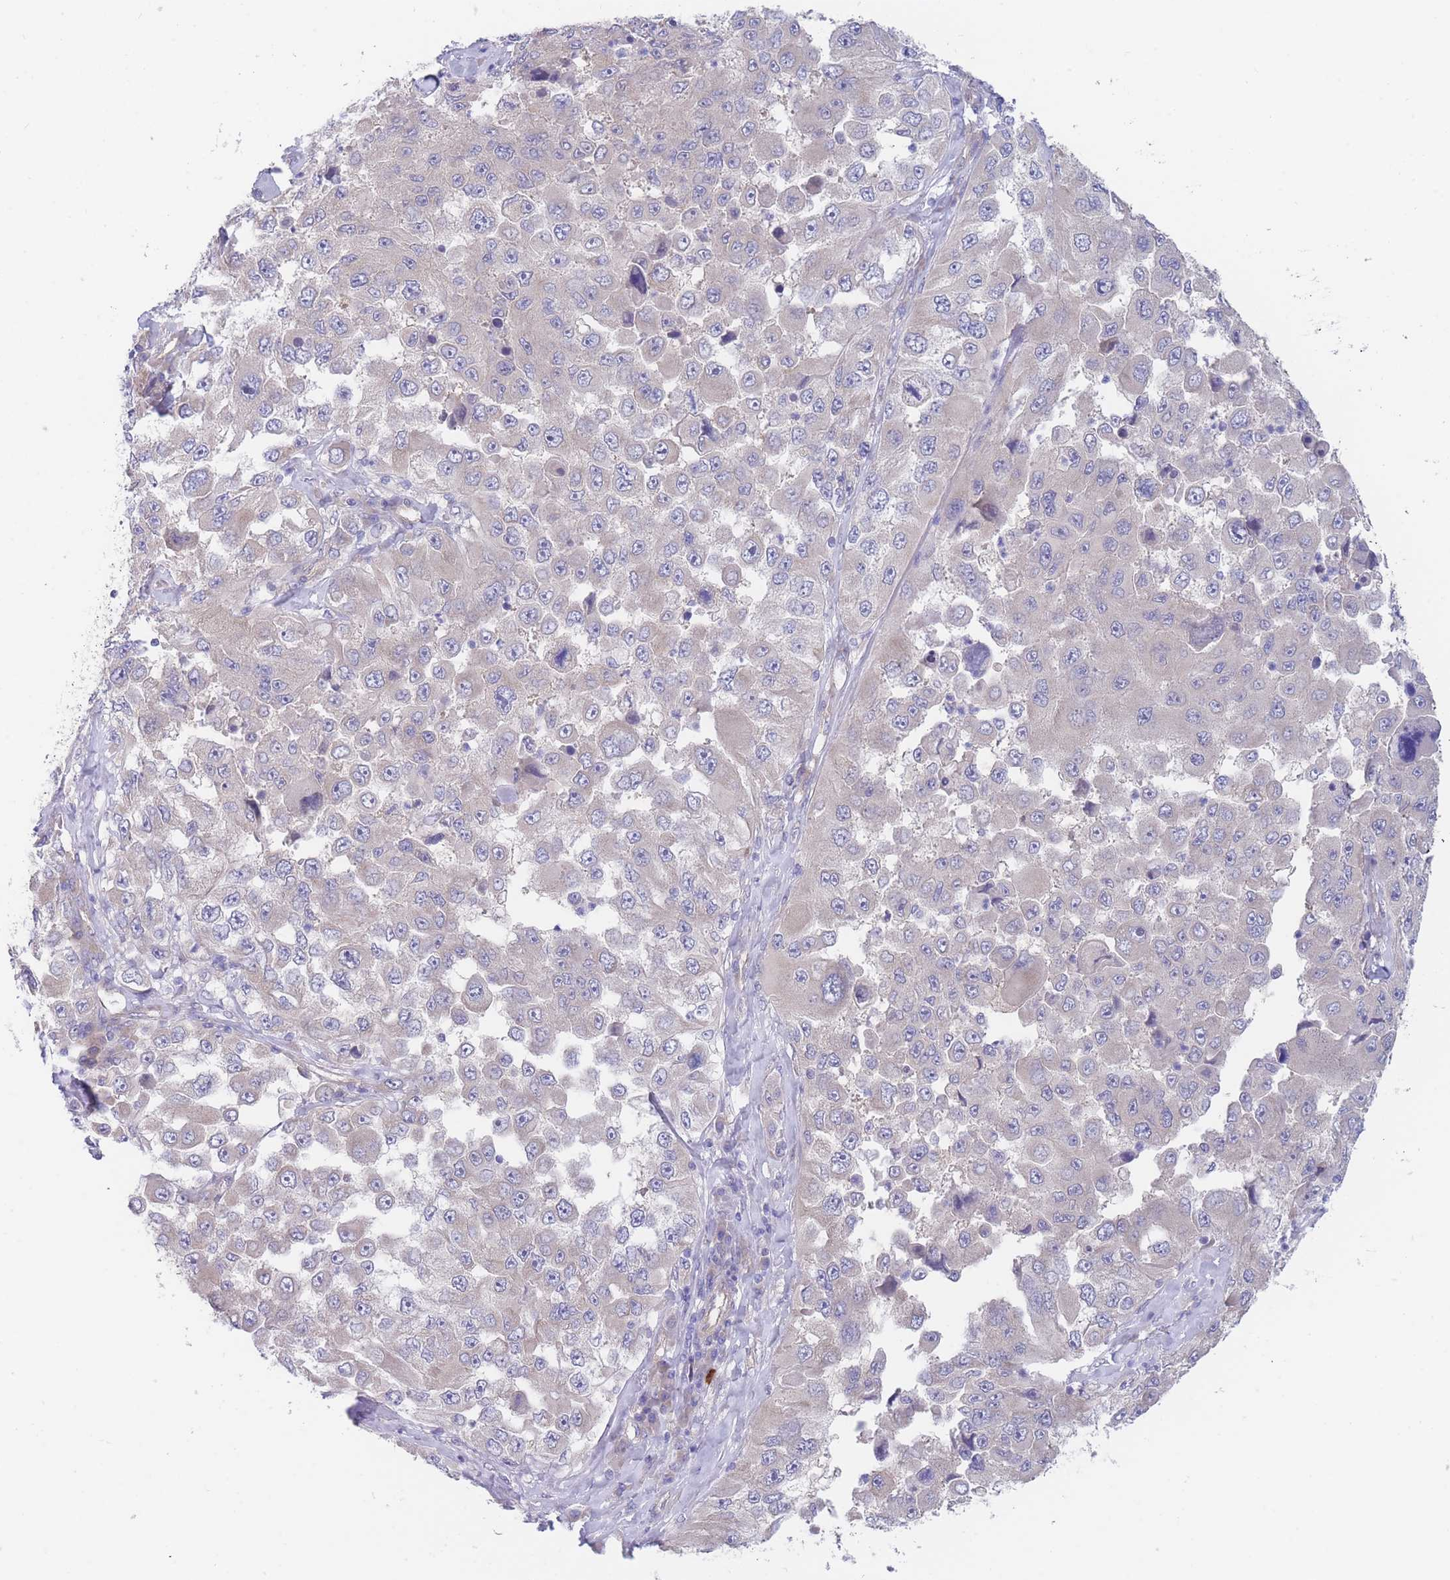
{"staining": {"intensity": "negative", "quantity": "none", "location": "none"}, "tissue": "melanoma", "cell_type": "Tumor cells", "image_type": "cancer", "snomed": [{"axis": "morphology", "description": "Malignant melanoma, Metastatic site"}, {"axis": "topography", "description": "Lymph node"}], "caption": "High power microscopy photomicrograph of an IHC photomicrograph of malignant melanoma (metastatic site), revealing no significant staining in tumor cells. The staining is performed using DAB brown chromogen with nuclei counter-stained in using hematoxylin.", "gene": "ZNF281", "patient": {"sex": "male", "age": 62}}